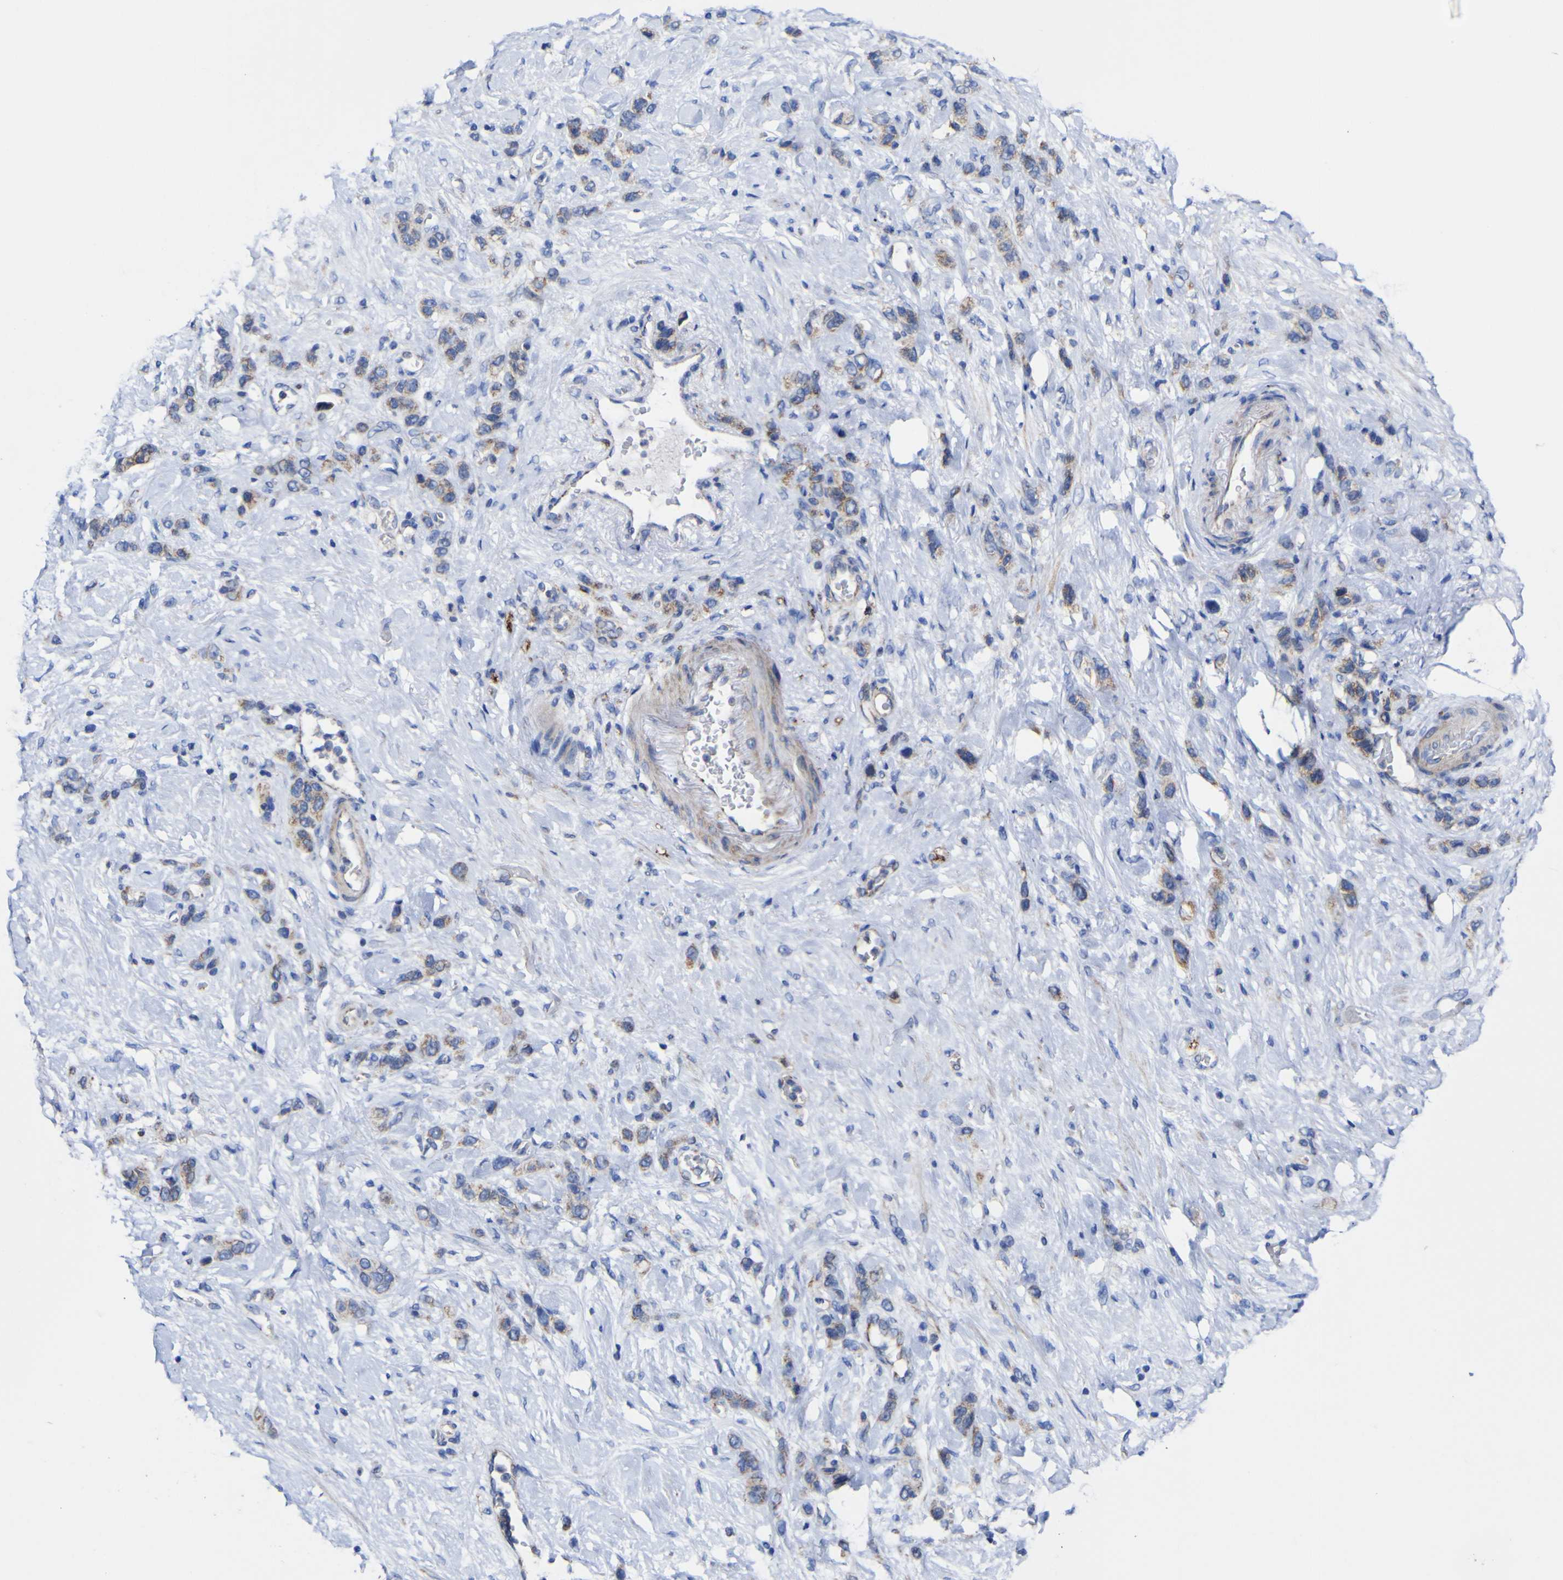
{"staining": {"intensity": "moderate", "quantity": ">75%", "location": "cytoplasmic/membranous"}, "tissue": "stomach cancer", "cell_type": "Tumor cells", "image_type": "cancer", "snomed": [{"axis": "morphology", "description": "Adenocarcinoma, NOS"}, {"axis": "morphology", "description": "Adenocarcinoma, High grade"}, {"axis": "topography", "description": "Stomach, upper"}, {"axis": "topography", "description": "Stomach, lower"}], "caption": "IHC staining of stomach cancer (adenocarcinoma (high-grade)), which exhibits medium levels of moderate cytoplasmic/membranous positivity in about >75% of tumor cells indicating moderate cytoplasmic/membranous protein positivity. The staining was performed using DAB (brown) for protein detection and nuclei were counterstained in hematoxylin (blue).", "gene": "CCDC90B", "patient": {"sex": "female", "age": 65}}